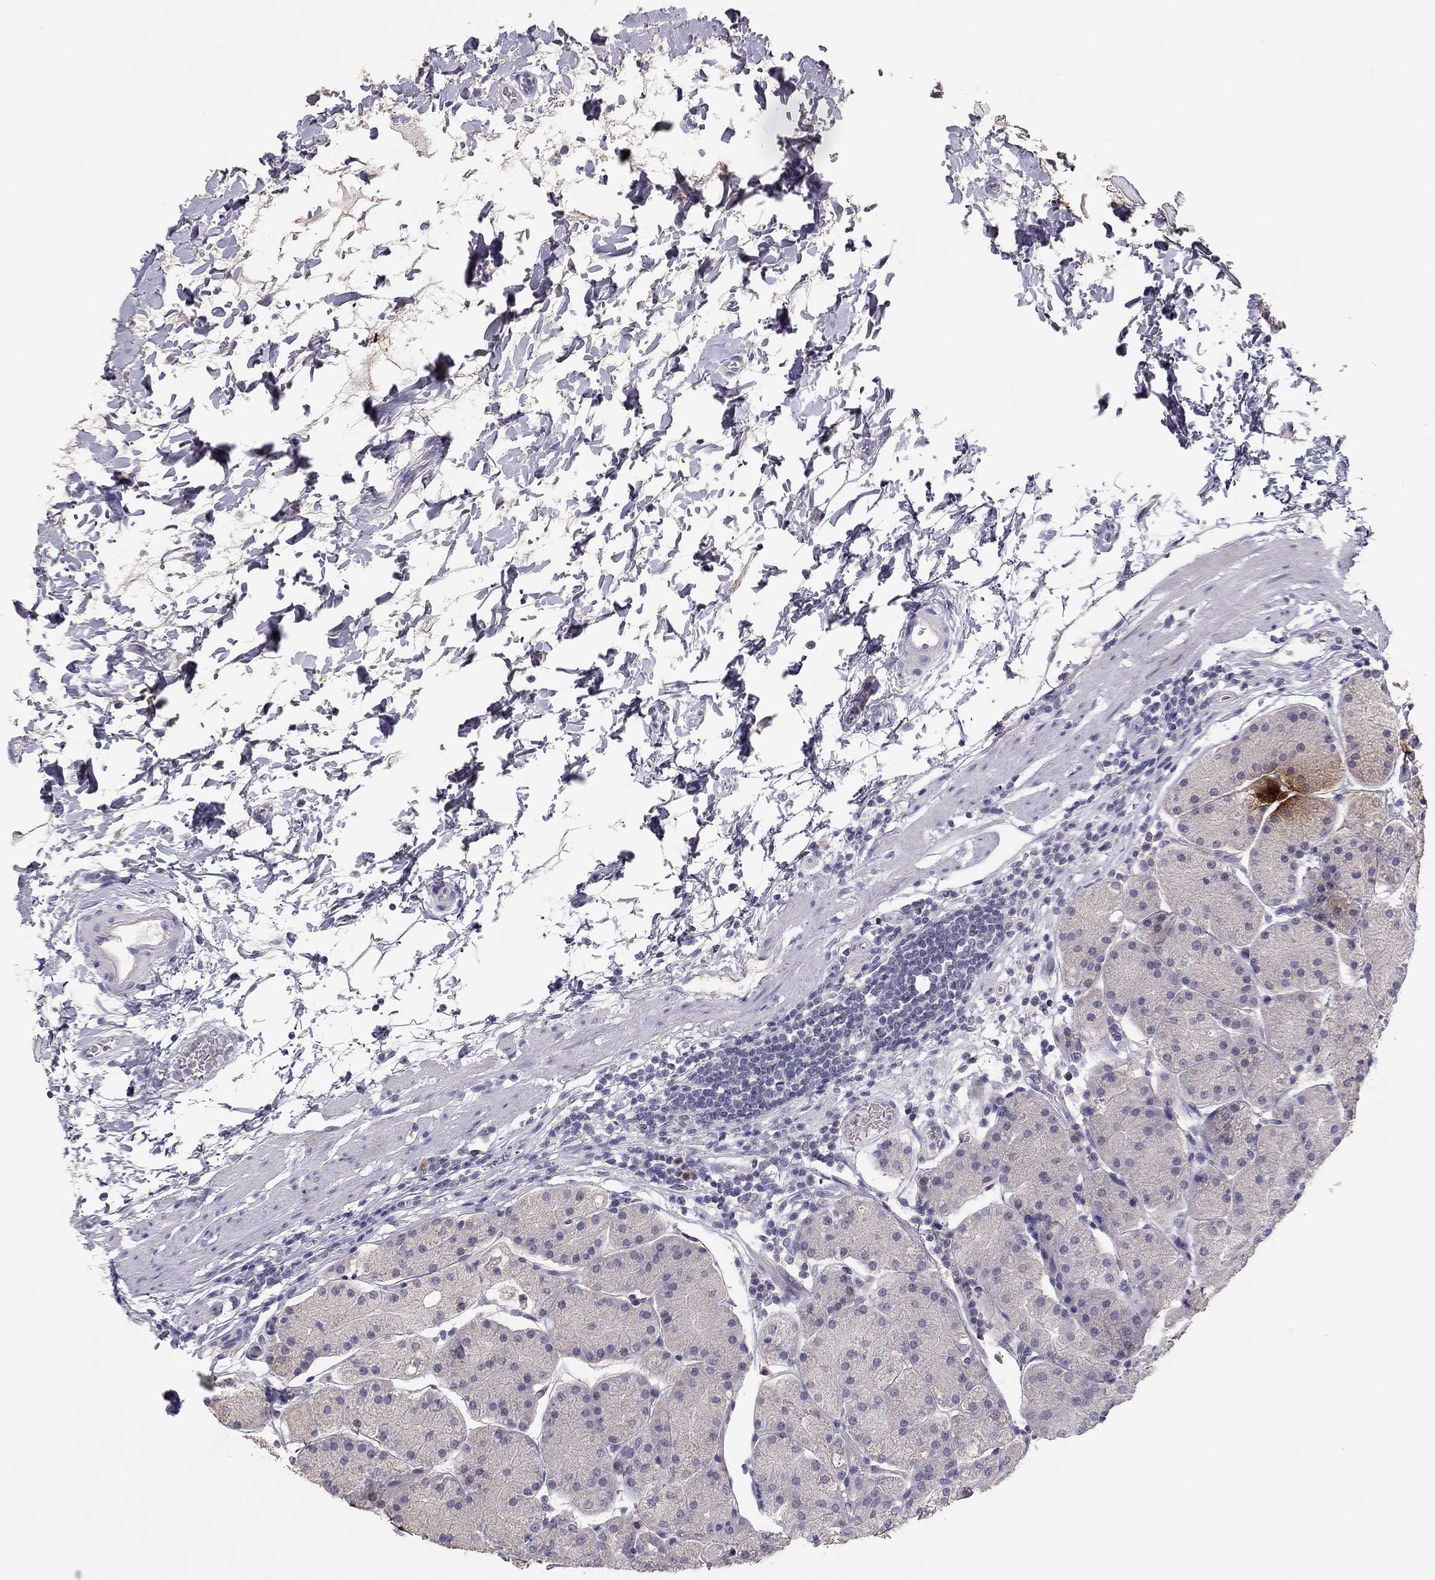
{"staining": {"intensity": "weak", "quantity": "<25%", "location": "cytoplasmic/membranous"}, "tissue": "stomach", "cell_type": "Glandular cells", "image_type": "normal", "snomed": [{"axis": "morphology", "description": "Normal tissue, NOS"}, {"axis": "topography", "description": "Stomach"}], "caption": "Human stomach stained for a protein using IHC exhibits no staining in glandular cells.", "gene": "ADORA2A", "patient": {"sex": "male", "age": 54}}